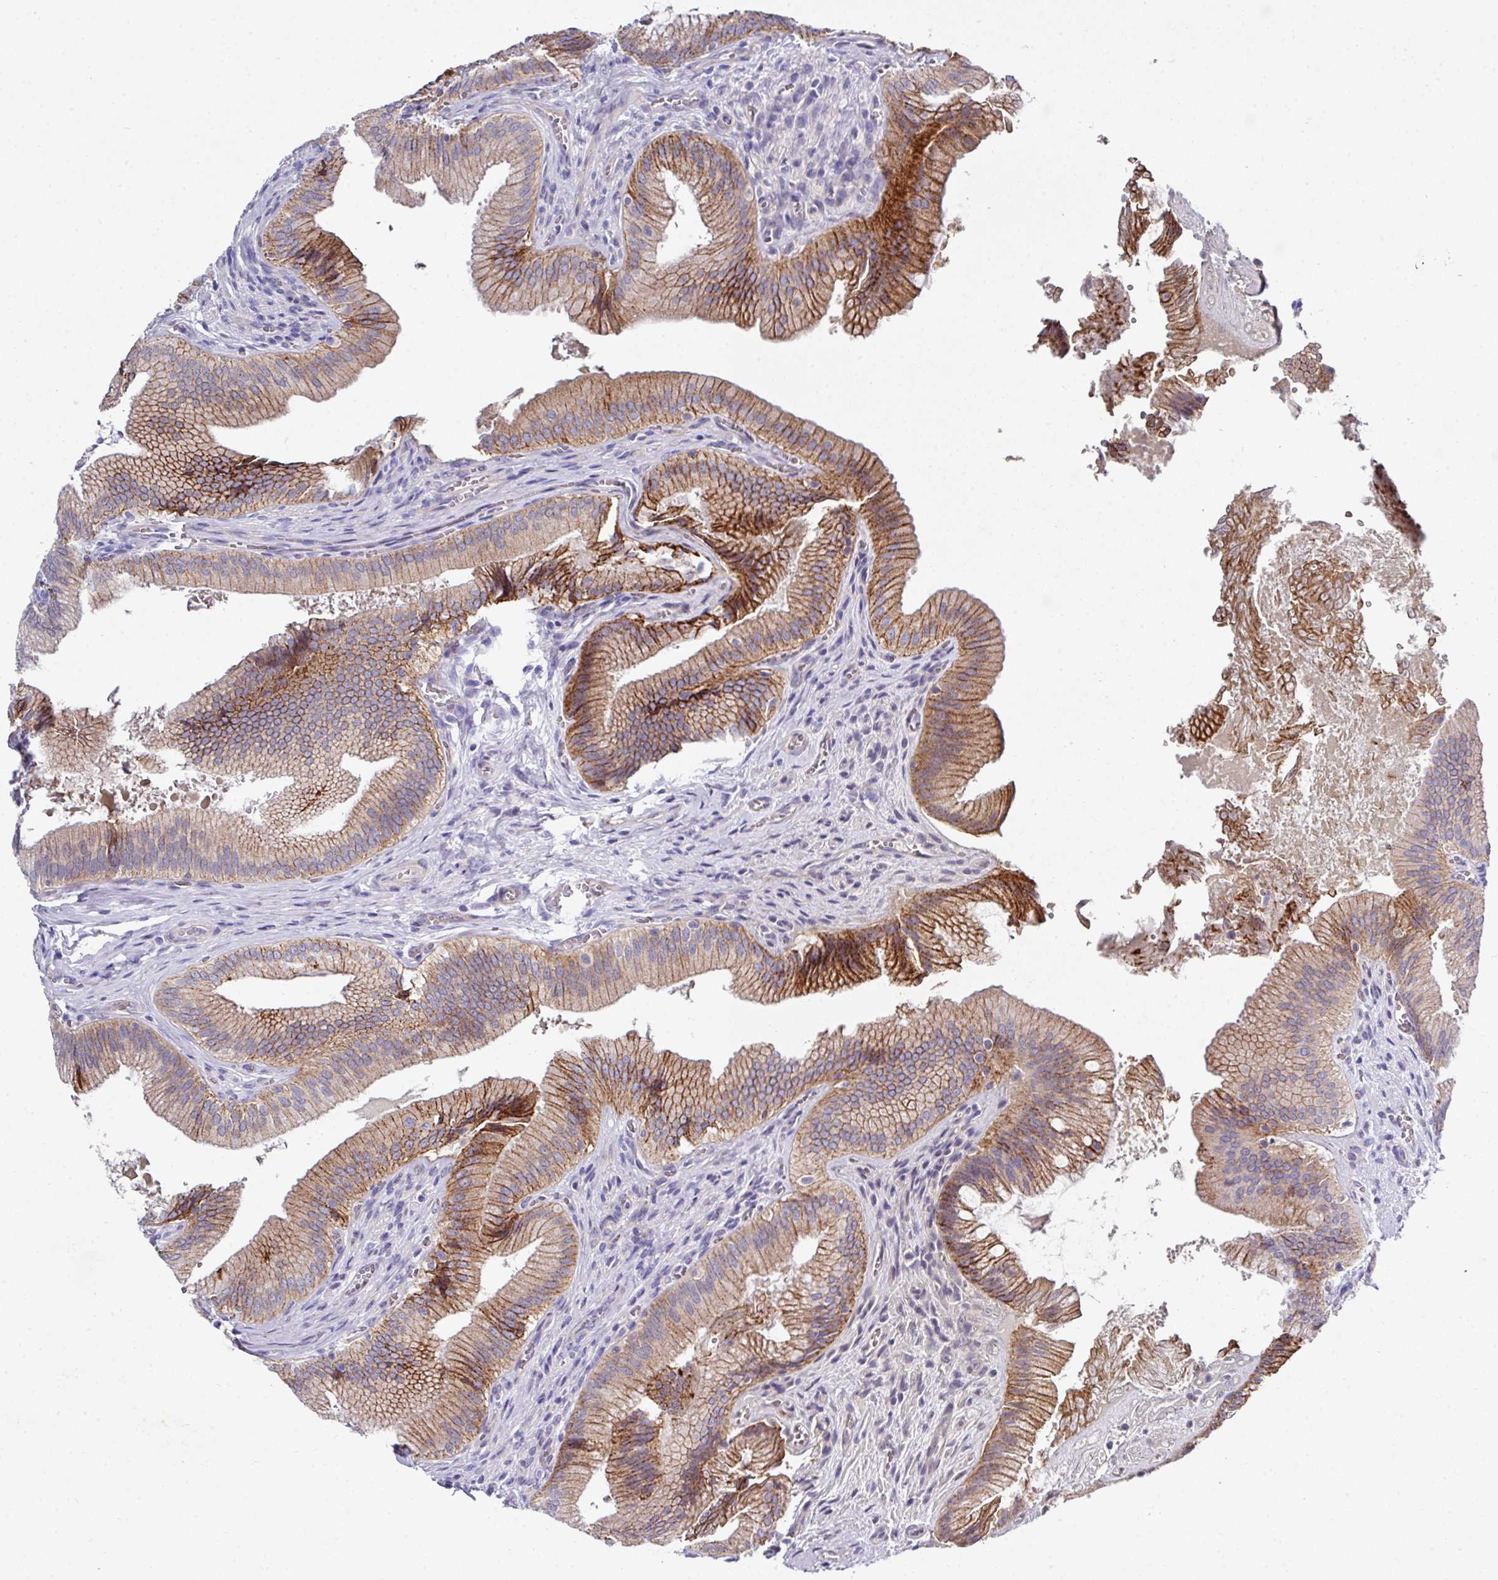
{"staining": {"intensity": "strong", "quantity": "25%-75%", "location": "cytoplasmic/membranous"}, "tissue": "gallbladder", "cell_type": "Glandular cells", "image_type": "normal", "snomed": [{"axis": "morphology", "description": "Normal tissue, NOS"}, {"axis": "topography", "description": "Gallbladder"}], "caption": "Brown immunohistochemical staining in unremarkable gallbladder shows strong cytoplasmic/membranous expression in about 25%-75% of glandular cells. Immunohistochemistry (ihc) stains the protein of interest in brown and the nuclei are stained blue.", "gene": "CLDN1", "patient": {"sex": "male", "age": 17}}